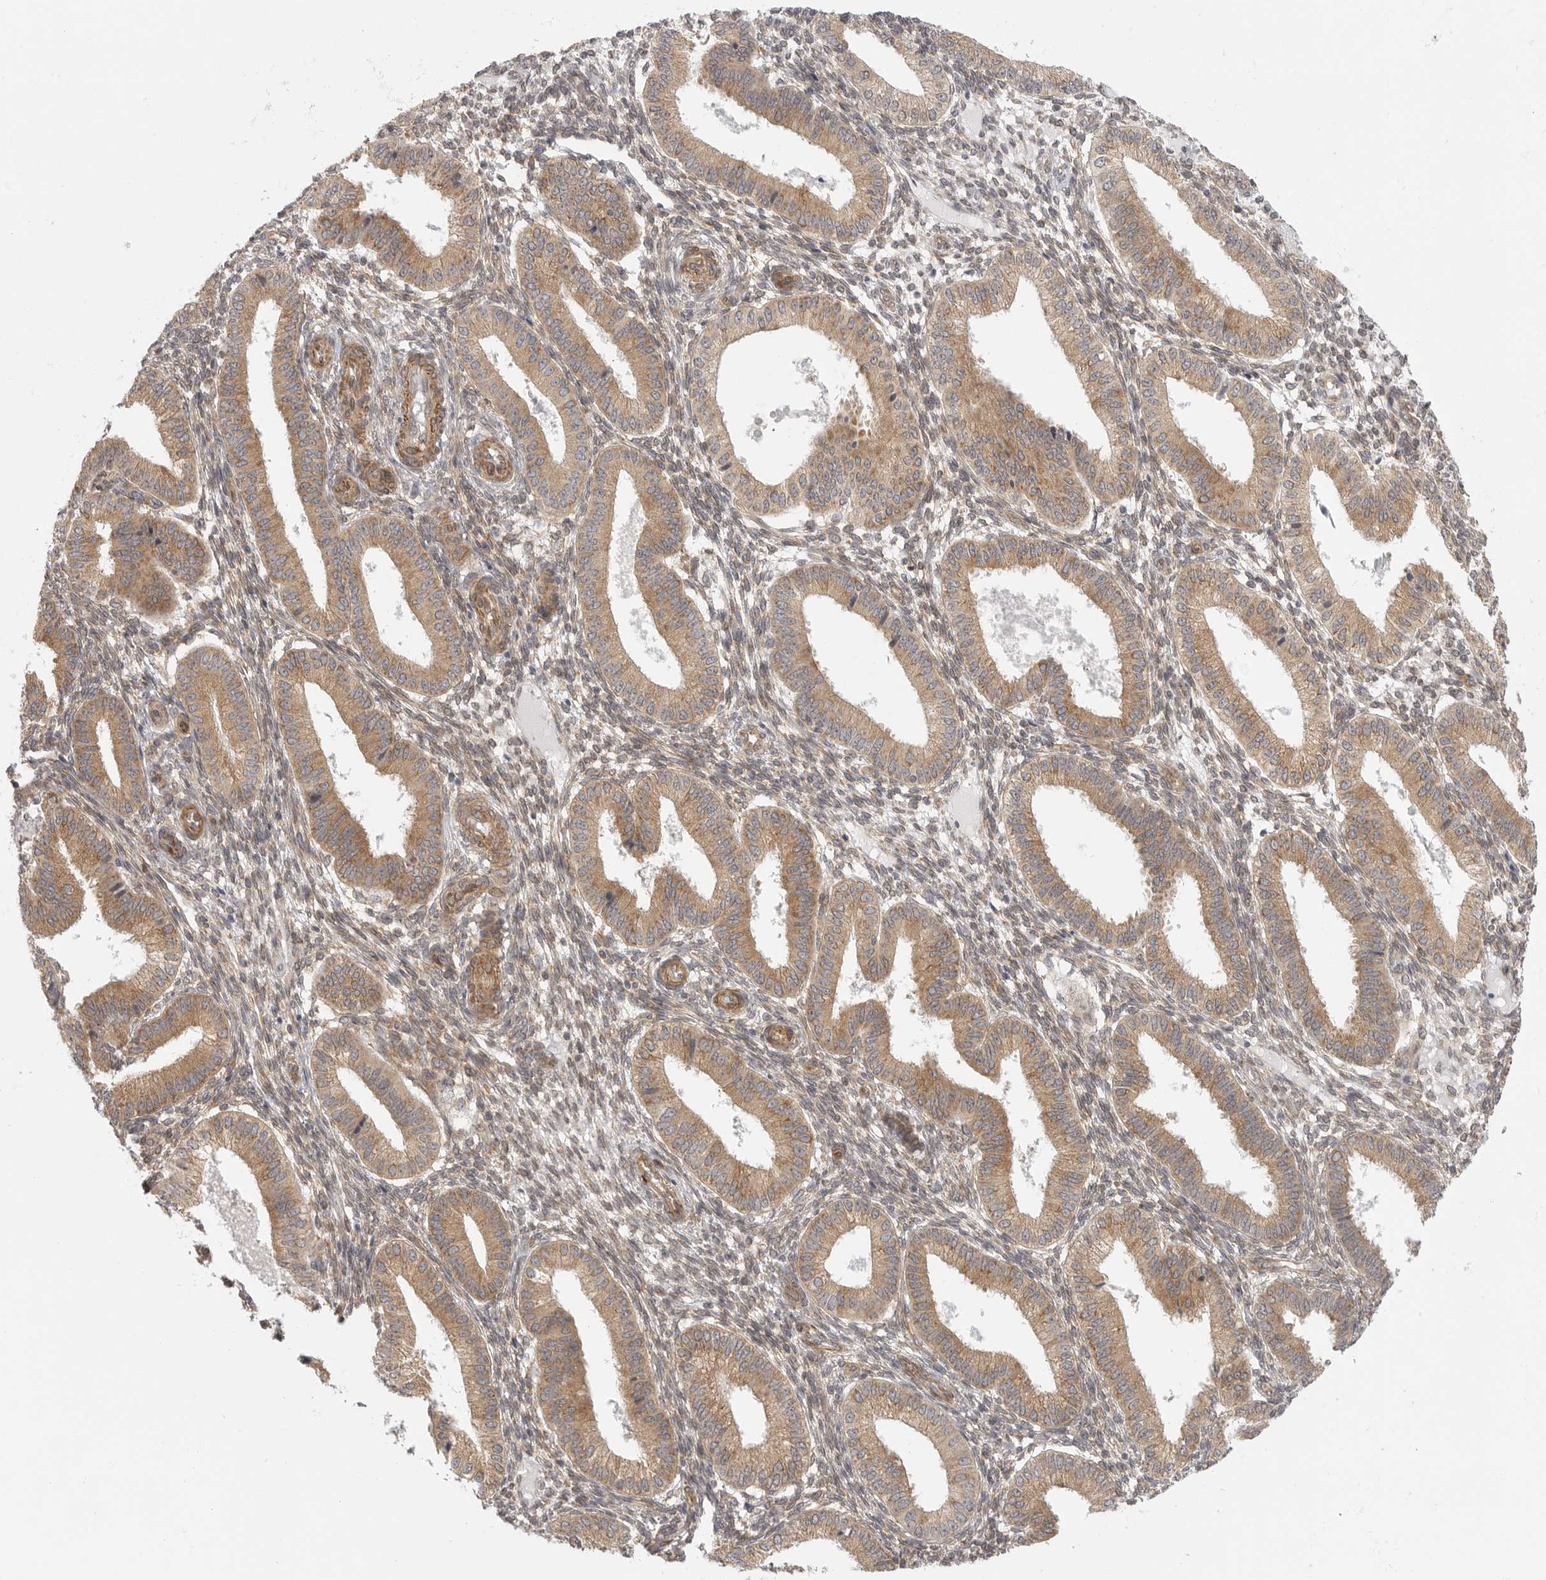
{"staining": {"intensity": "weak", "quantity": "<25%", "location": "cytoplasmic/membranous"}, "tissue": "endometrium", "cell_type": "Cells in endometrial stroma", "image_type": "normal", "snomed": [{"axis": "morphology", "description": "Normal tissue, NOS"}, {"axis": "topography", "description": "Endometrium"}], "caption": "An image of human endometrium is negative for staining in cells in endometrial stroma.", "gene": "CERS2", "patient": {"sex": "female", "age": 39}}